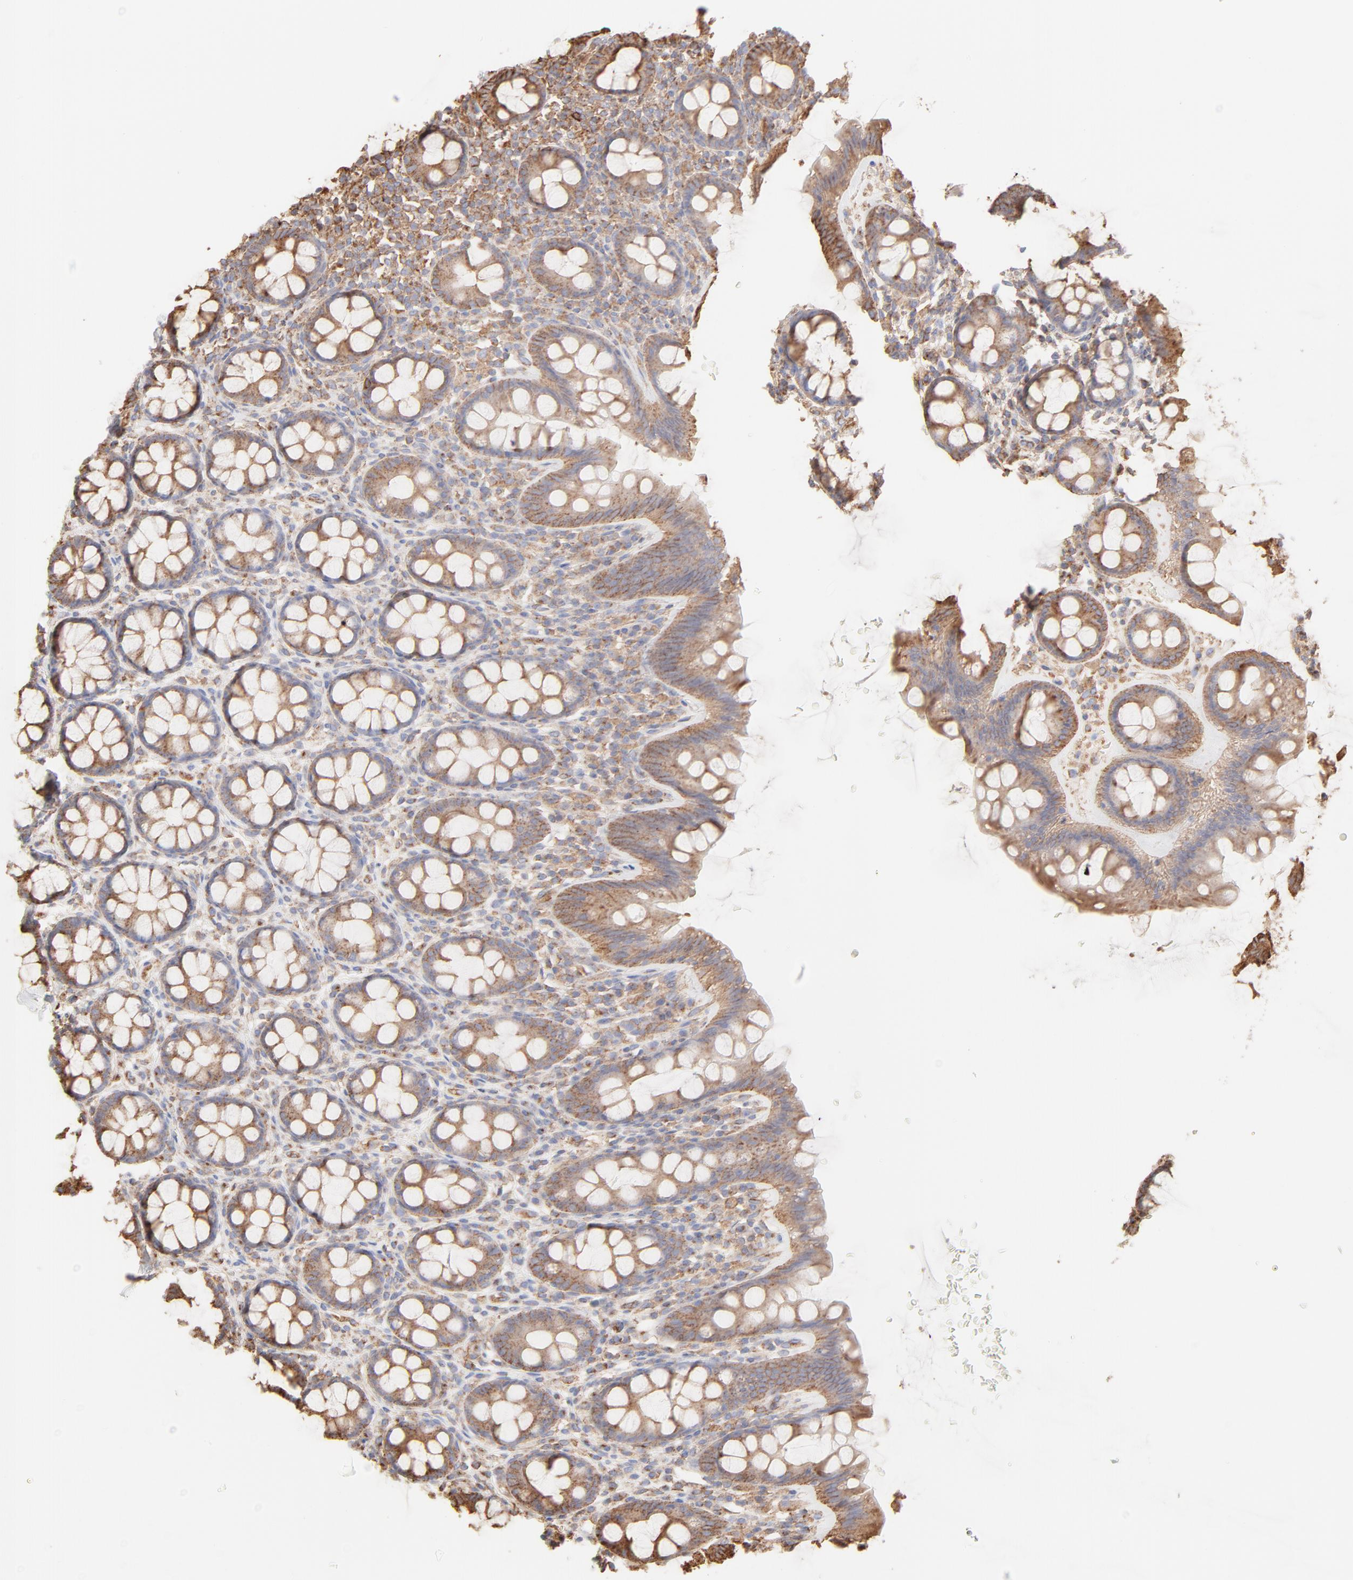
{"staining": {"intensity": "moderate", "quantity": ">75%", "location": "cytoplasmic/membranous"}, "tissue": "rectum", "cell_type": "Glandular cells", "image_type": "normal", "snomed": [{"axis": "morphology", "description": "Normal tissue, NOS"}, {"axis": "topography", "description": "Rectum"}], "caption": "The immunohistochemical stain labels moderate cytoplasmic/membranous expression in glandular cells of benign rectum. The protein is stained brown, and the nuclei are stained in blue (DAB IHC with brightfield microscopy, high magnification).", "gene": "CLTB", "patient": {"sex": "male", "age": 92}}